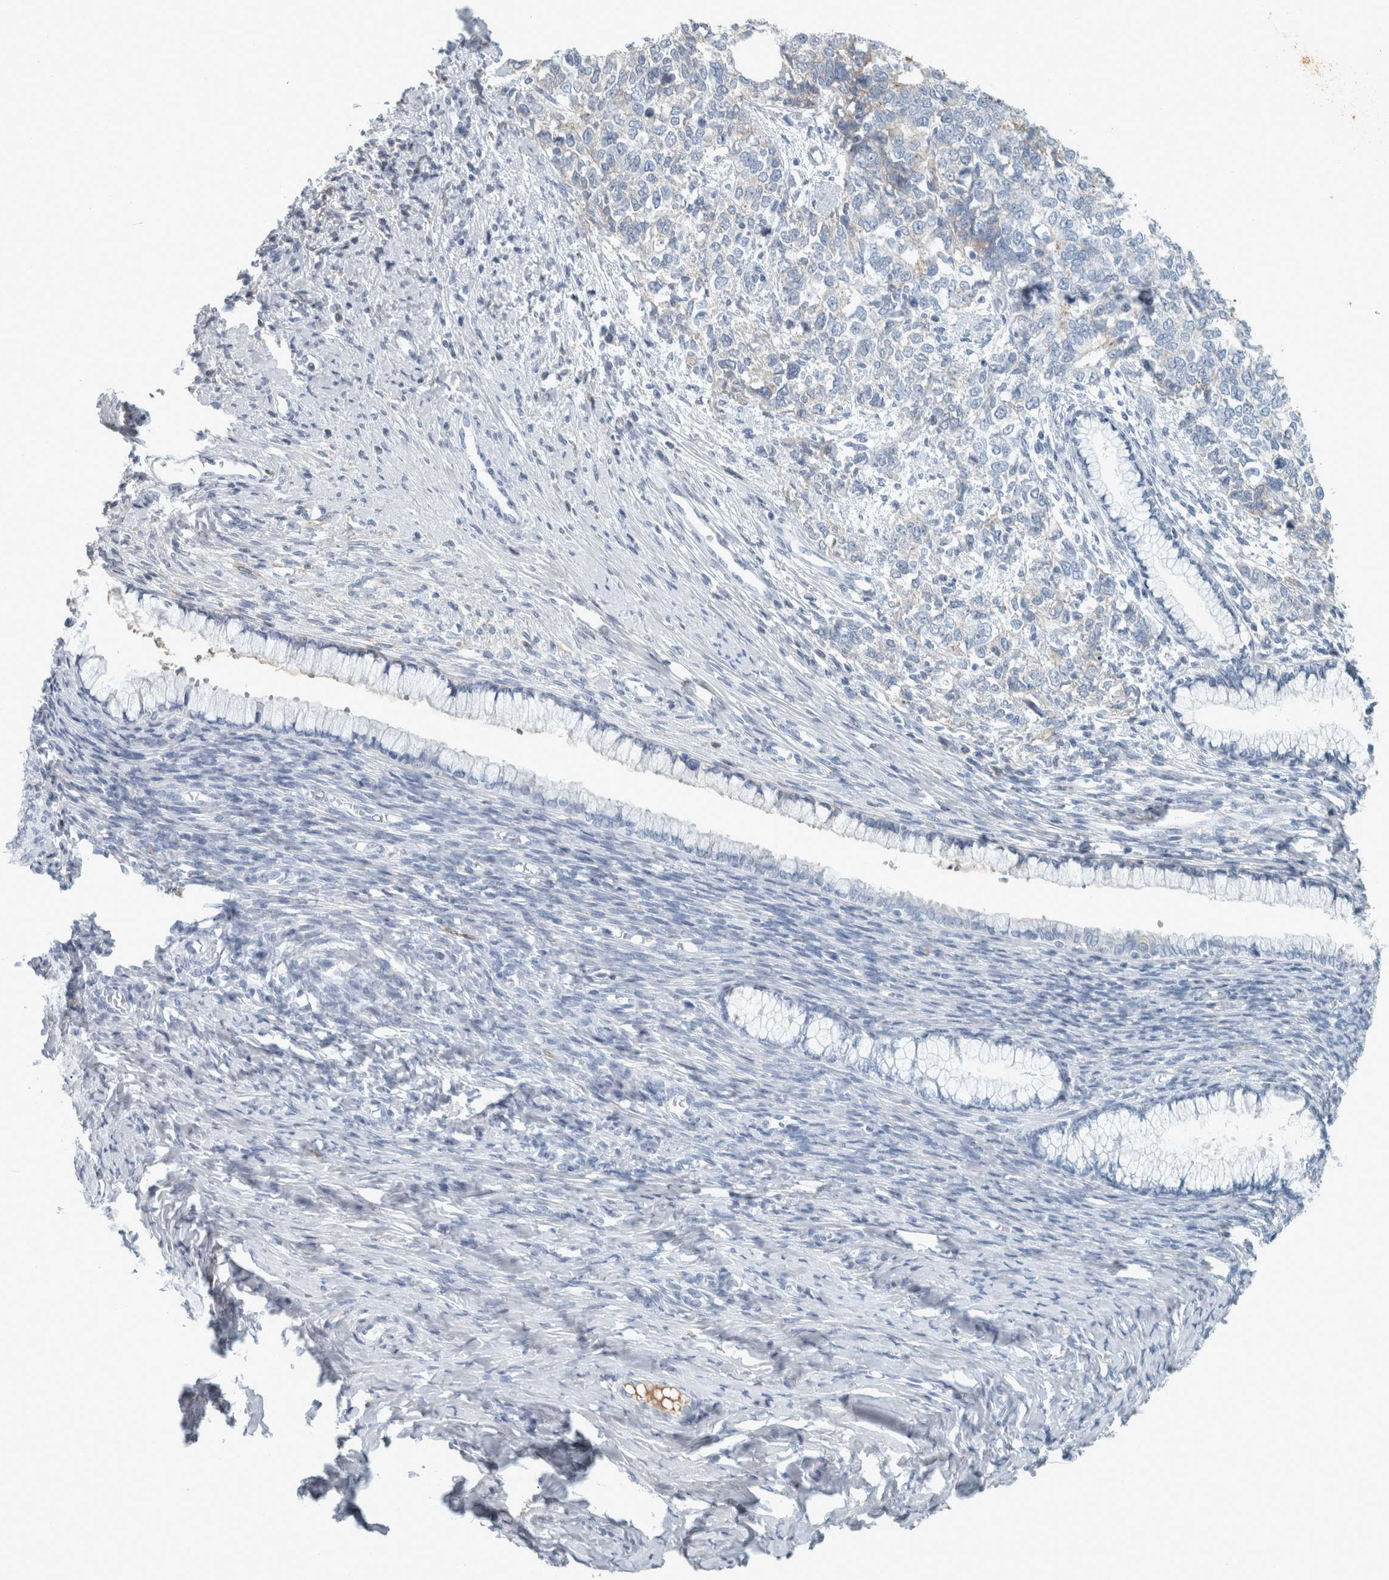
{"staining": {"intensity": "moderate", "quantity": "<25%", "location": "cytoplasmic/membranous"}, "tissue": "cervical cancer", "cell_type": "Tumor cells", "image_type": "cancer", "snomed": [{"axis": "morphology", "description": "Squamous cell carcinoma, NOS"}, {"axis": "topography", "description": "Cervix"}], "caption": "Moderate cytoplasmic/membranous expression for a protein is appreciated in about <25% of tumor cells of cervical cancer (squamous cell carcinoma) using immunohistochemistry.", "gene": "CHL1", "patient": {"sex": "female", "age": 63}}